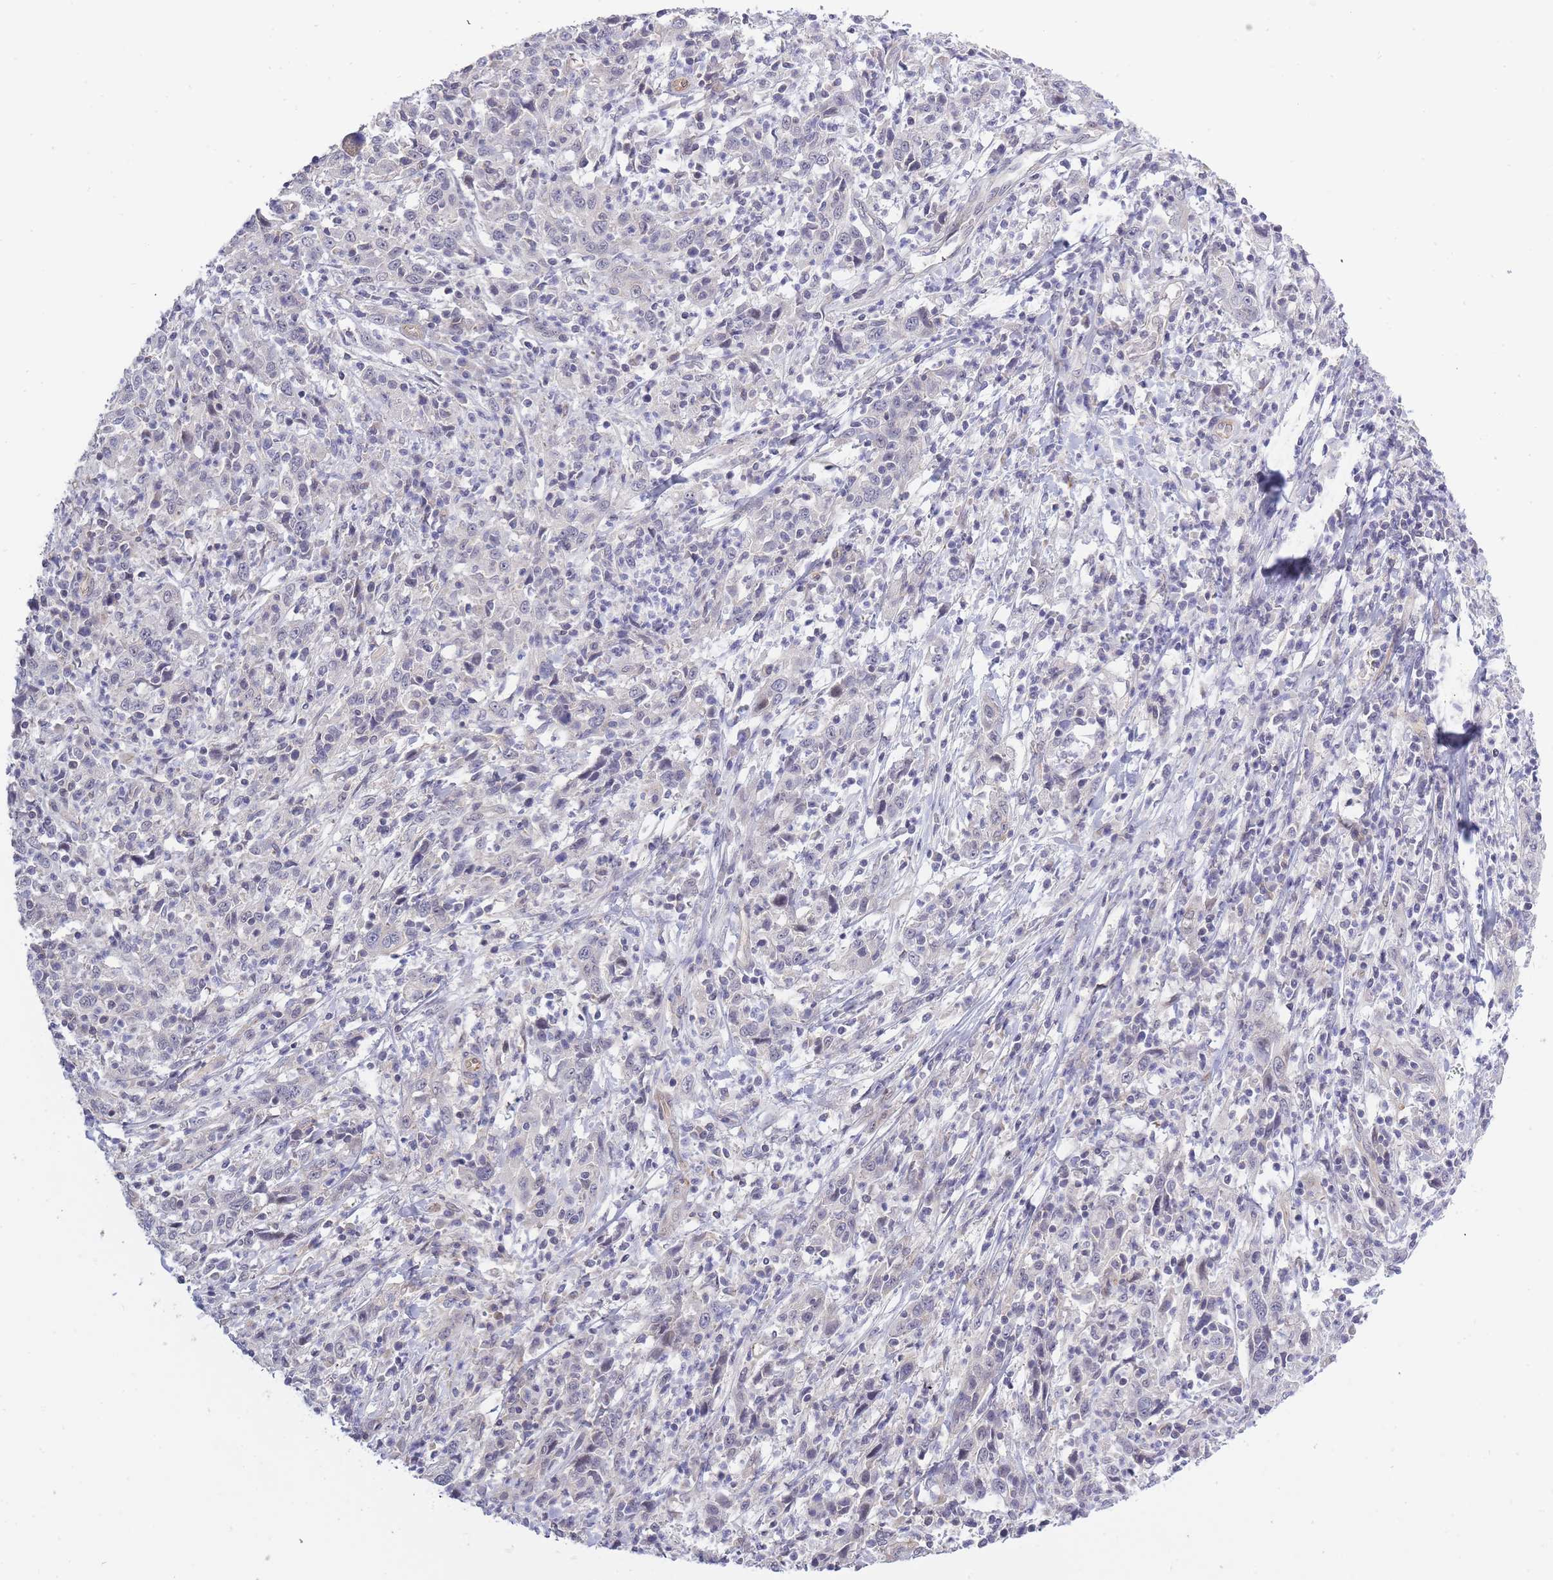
{"staining": {"intensity": "negative", "quantity": "none", "location": "none"}, "tissue": "cervical cancer", "cell_type": "Tumor cells", "image_type": "cancer", "snomed": [{"axis": "morphology", "description": "Squamous cell carcinoma, NOS"}, {"axis": "topography", "description": "Cervix"}], "caption": "Immunohistochemistry (IHC) micrograph of neoplastic tissue: human cervical cancer stained with DAB exhibits no significant protein positivity in tumor cells.", "gene": "C19orf25", "patient": {"sex": "female", "age": 46}}